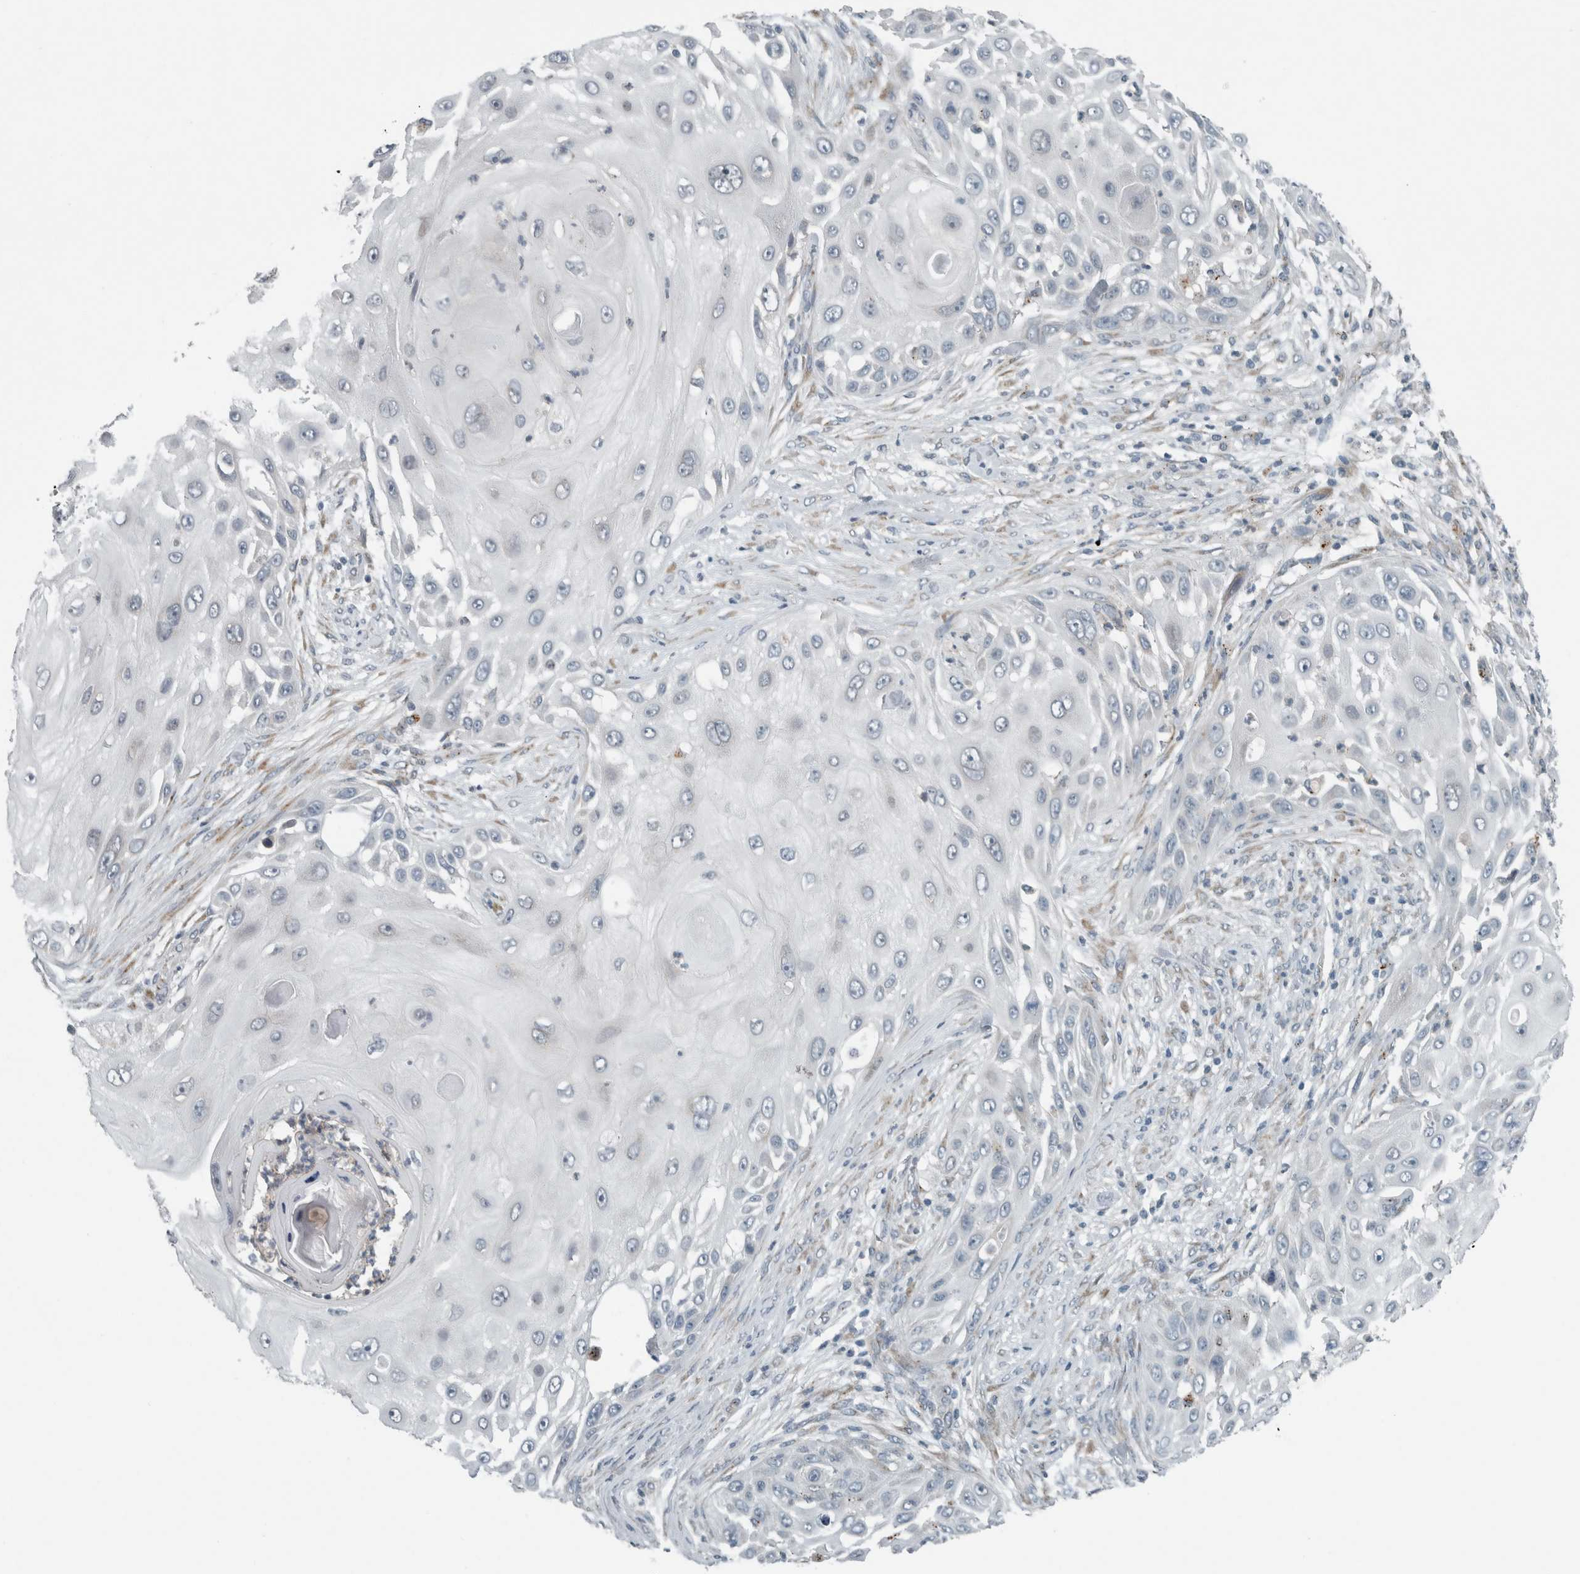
{"staining": {"intensity": "negative", "quantity": "none", "location": "none"}, "tissue": "skin cancer", "cell_type": "Tumor cells", "image_type": "cancer", "snomed": [{"axis": "morphology", "description": "Squamous cell carcinoma, NOS"}, {"axis": "topography", "description": "Skin"}], "caption": "Histopathology image shows no significant protein staining in tumor cells of skin cancer (squamous cell carcinoma).", "gene": "KIF1C", "patient": {"sex": "female", "age": 44}}